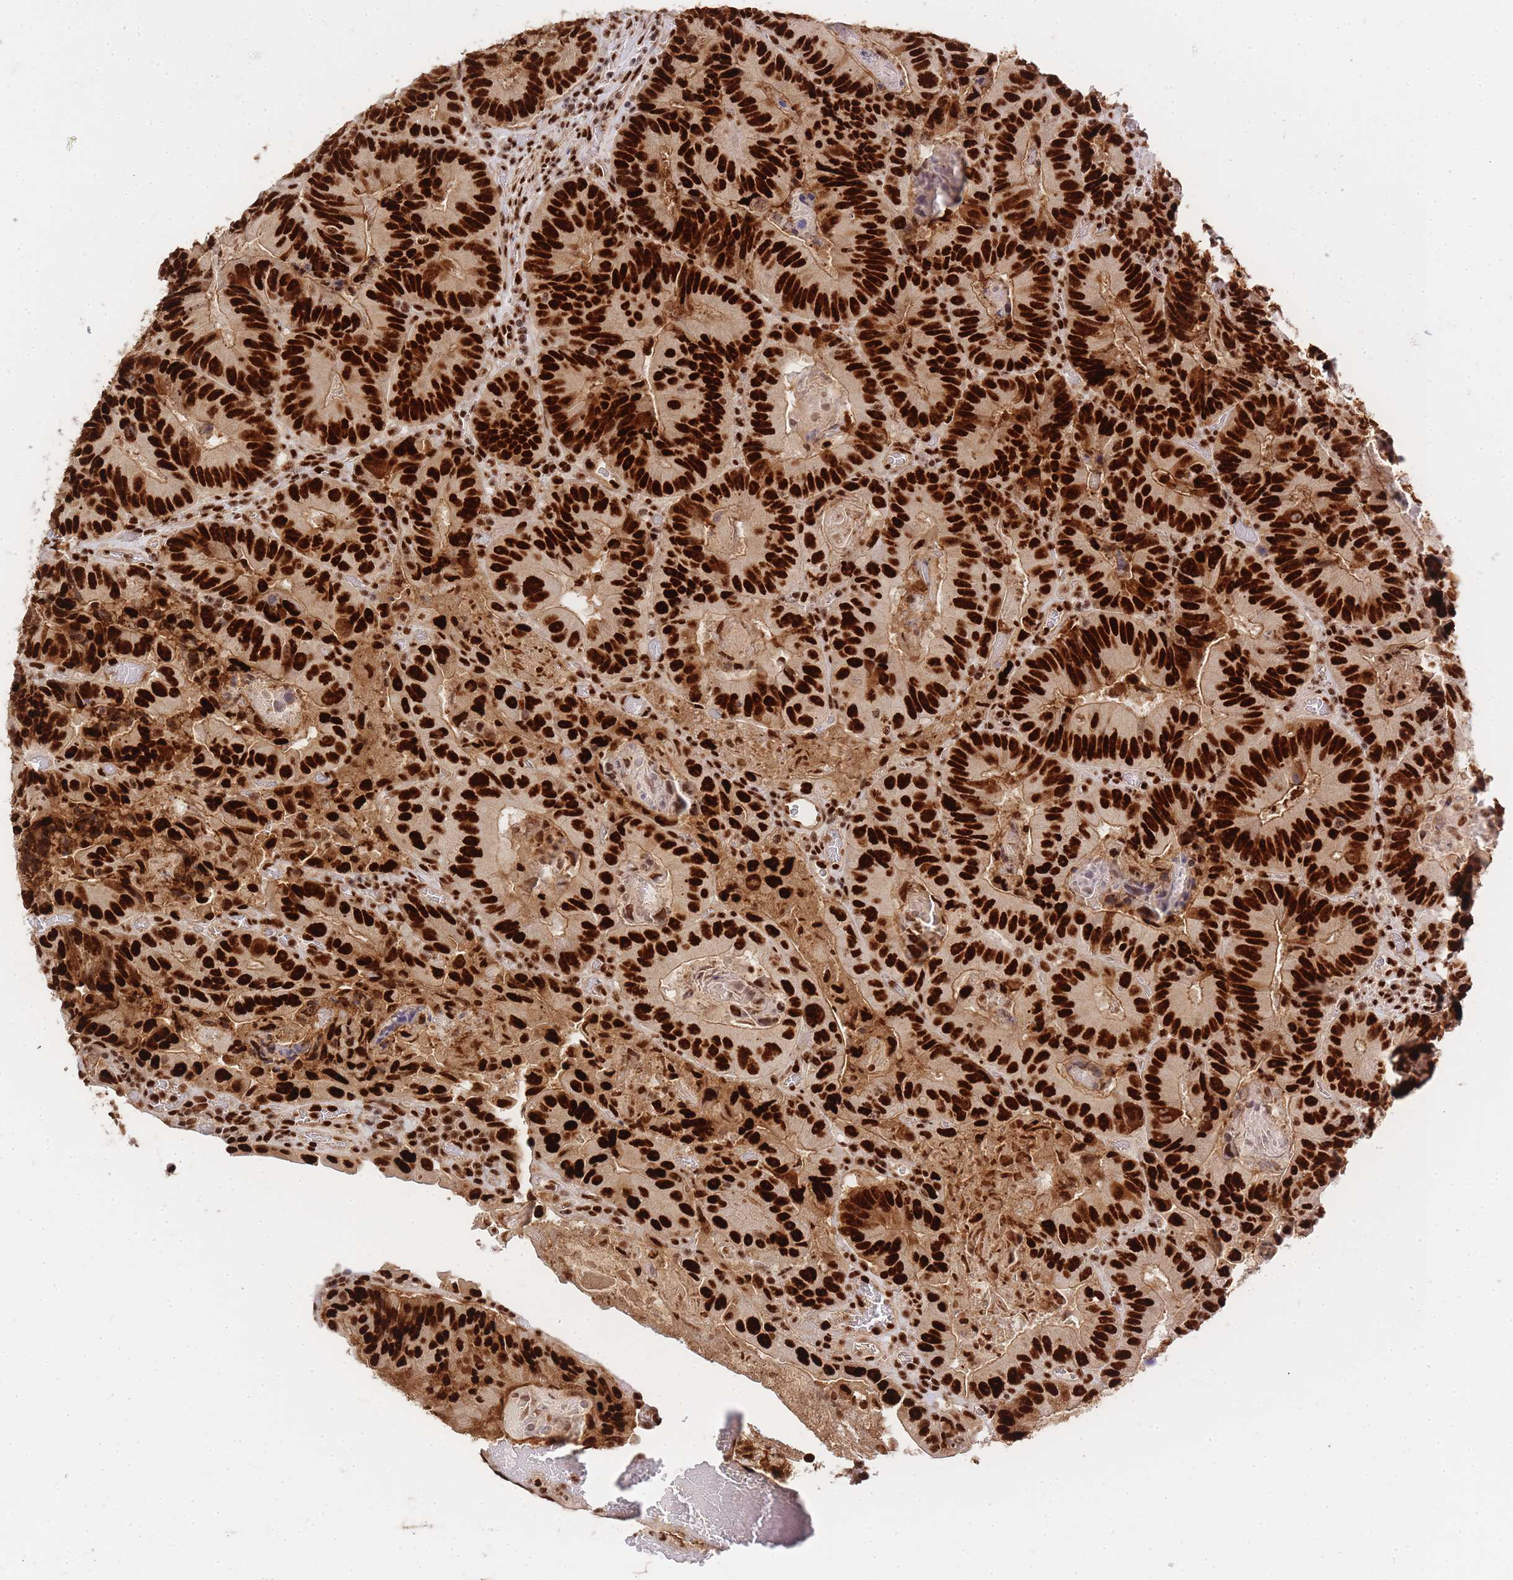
{"staining": {"intensity": "strong", "quantity": ">75%", "location": "nuclear"}, "tissue": "colorectal cancer", "cell_type": "Tumor cells", "image_type": "cancer", "snomed": [{"axis": "morphology", "description": "Adenocarcinoma, NOS"}, {"axis": "topography", "description": "Colon"}], "caption": "IHC of colorectal adenocarcinoma demonstrates high levels of strong nuclear expression in approximately >75% of tumor cells.", "gene": "PRKDC", "patient": {"sex": "female", "age": 86}}